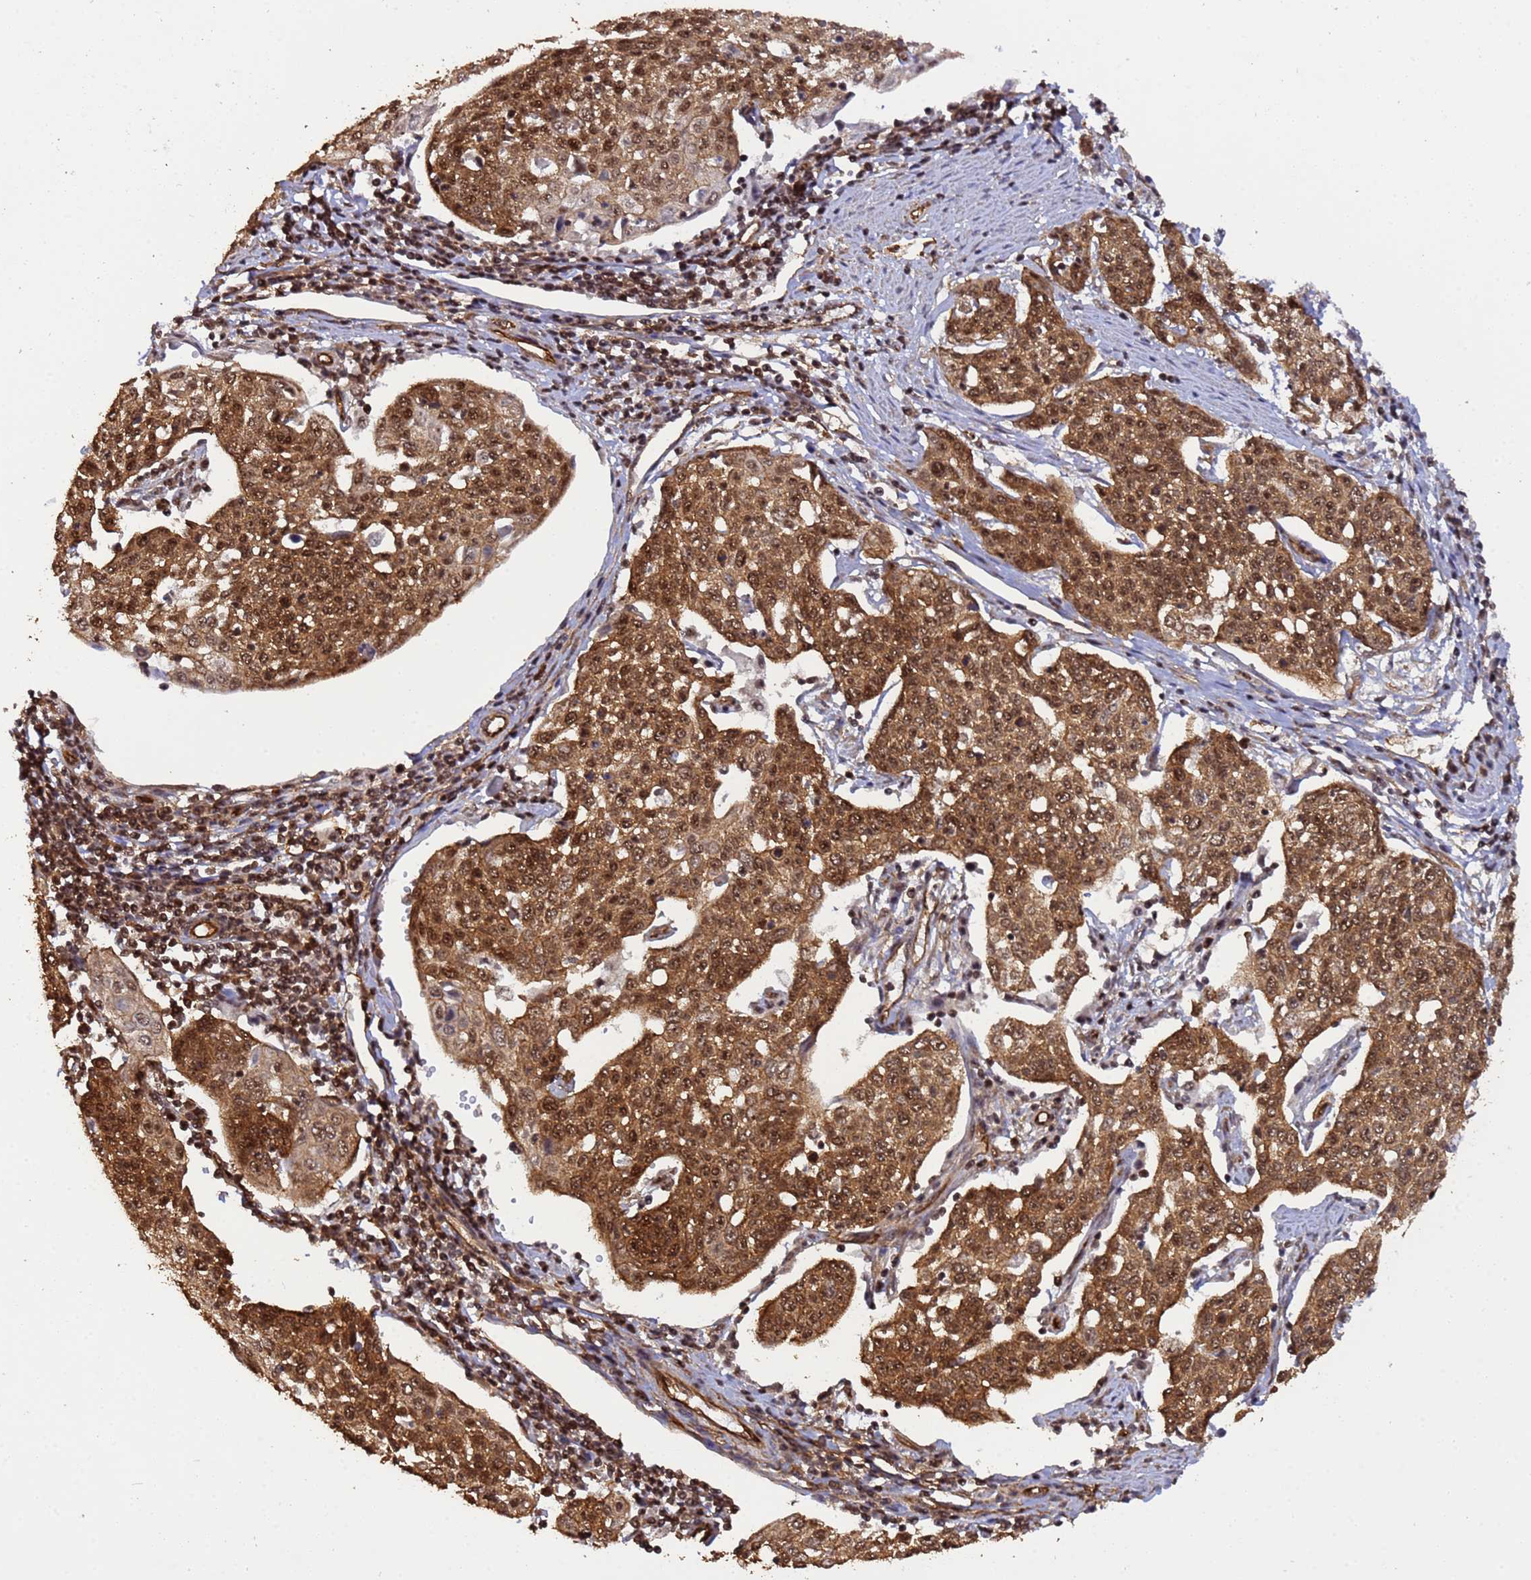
{"staining": {"intensity": "strong", "quantity": ">75%", "location": "cytoplasmic/membranous,nuclear"}, "tissue": "cervical cancer", "cell_type": "Tumor cells", "image_type": "cancer", "snomed": [{"axis": "morphology", "description": "Squamous cell carcinoma, NOS"}, {"axis": "topography", "description": "Cervix"}], "caption": "Strong cytoplasmic/membranous and nuclear positivity for a protein is seen in about >75% of tumor cells of cervical cancer (squamous cell carcinoma) using immunohistochemistry (IHC).", "gene": "SYF2", "patient": {"sex": "female", "age": 34}}